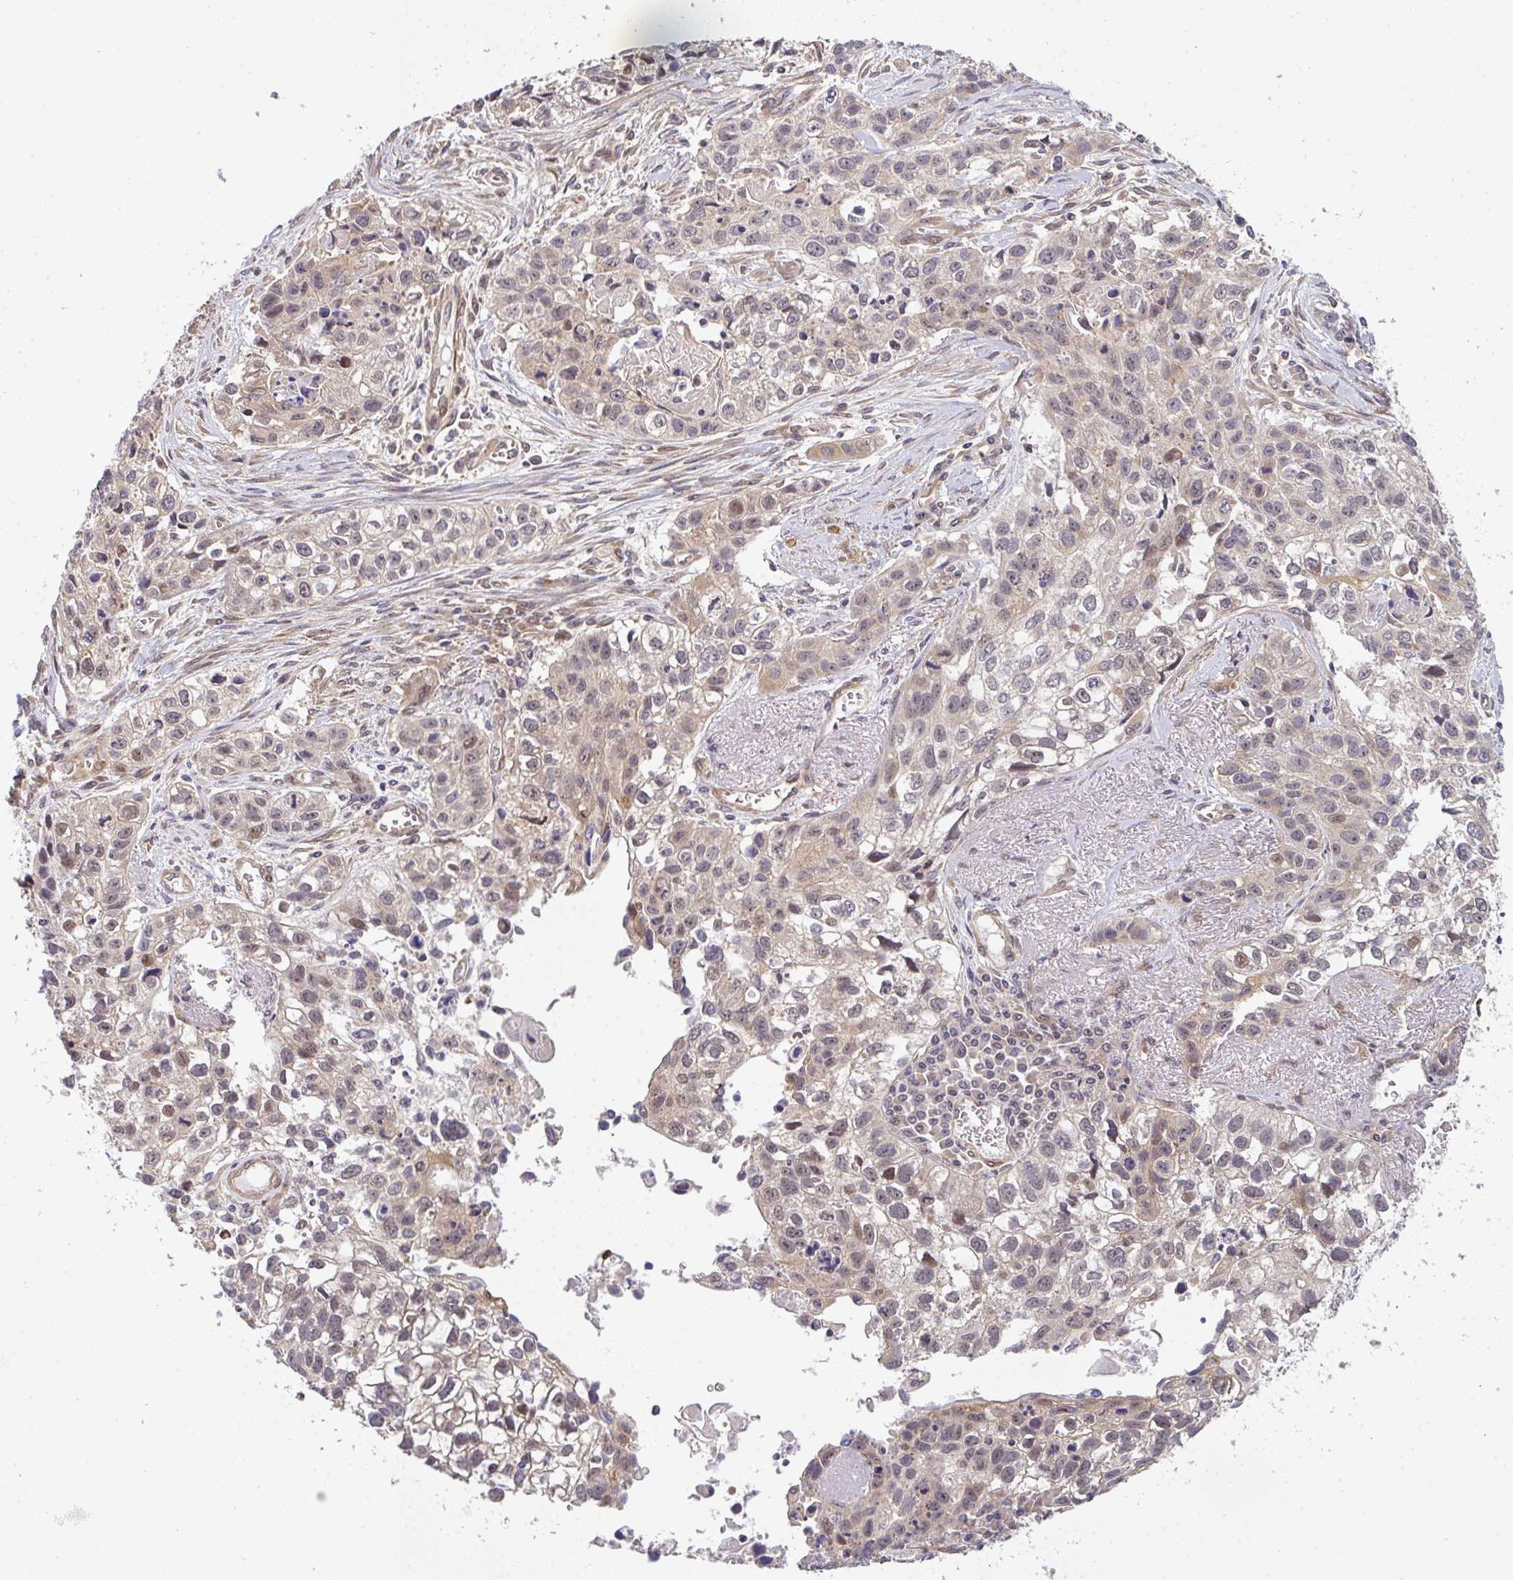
{"staining": {"intensity": "weak", "quantity": "25%-75%", "location": "cytoplasmic/membranous,nuclear"}, "tissue": "lung cancer", "cell_type": "Tumor cells", "image_type": "cancer", "snomed": [{"axis": "morphology", "description": "Squamous cell carcinoma, NOS"}, {"axis": "topography", "description": "Lung"}], "caption": "Immunohistochemistry (DAB) staining of human lung cancer (squamous cell carcinoma) shows weak cytoplasmic/membranous and nuclear protein positivity in about 25%-75% of tumor cells.", "gene": "SIMC1", "patient": {"sex": "male", "age": 74}}